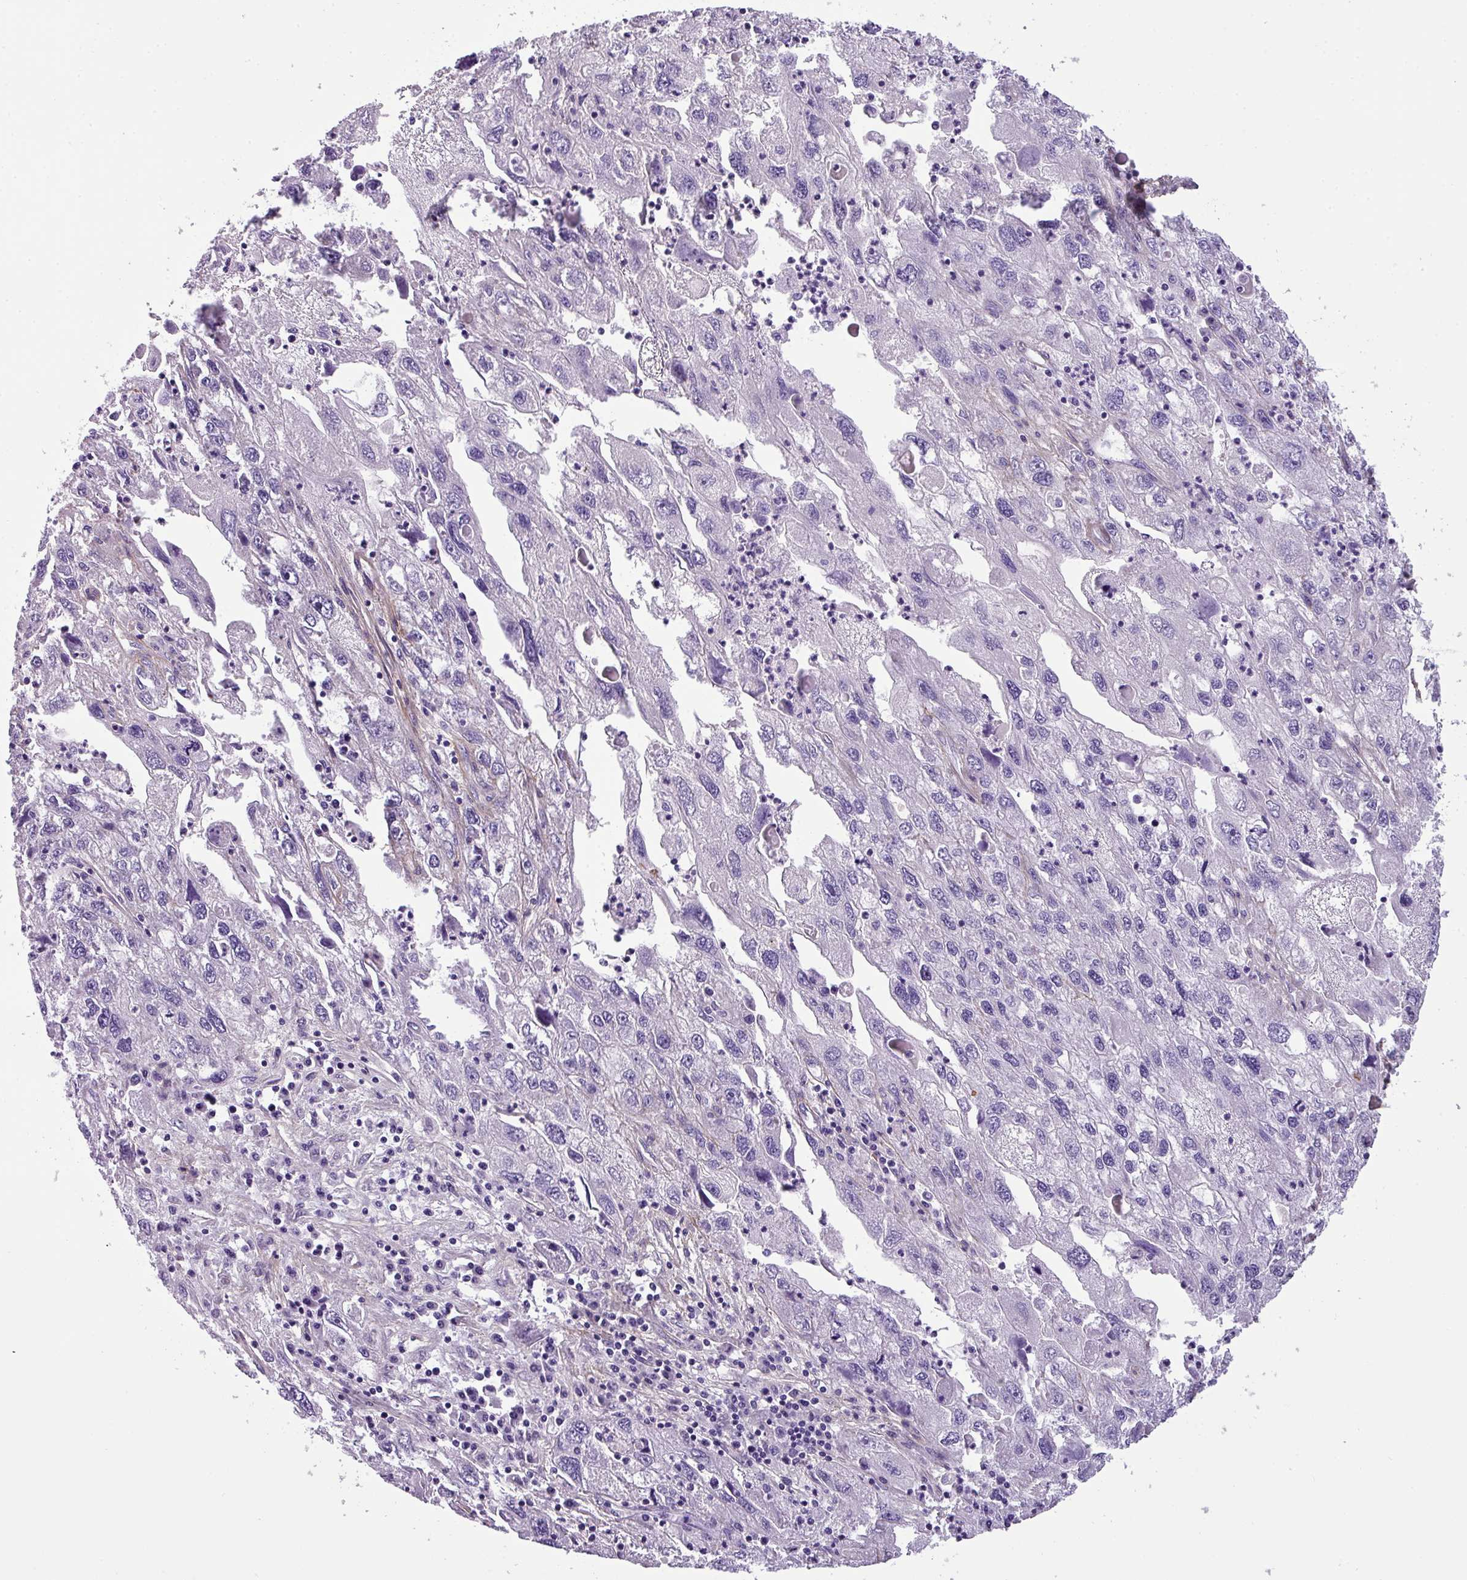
{"staining": {"intensity": "negative", "quantity": "none", "location": "none"}, "tissue": "endometrial cancer", "cell_type": "Tumor cells", "image_type": "cancer", "snomed": [{"axis": "morphology", "description": "Adenocarcinoma, NOS"}, {"axis": "topography", "description": "Endometrium"}], "caption": "Tumor cells show no significant positivity in endometrial cancer.", "gene": "PARD6G", "patient": {"sex": "female", "age": 49}}